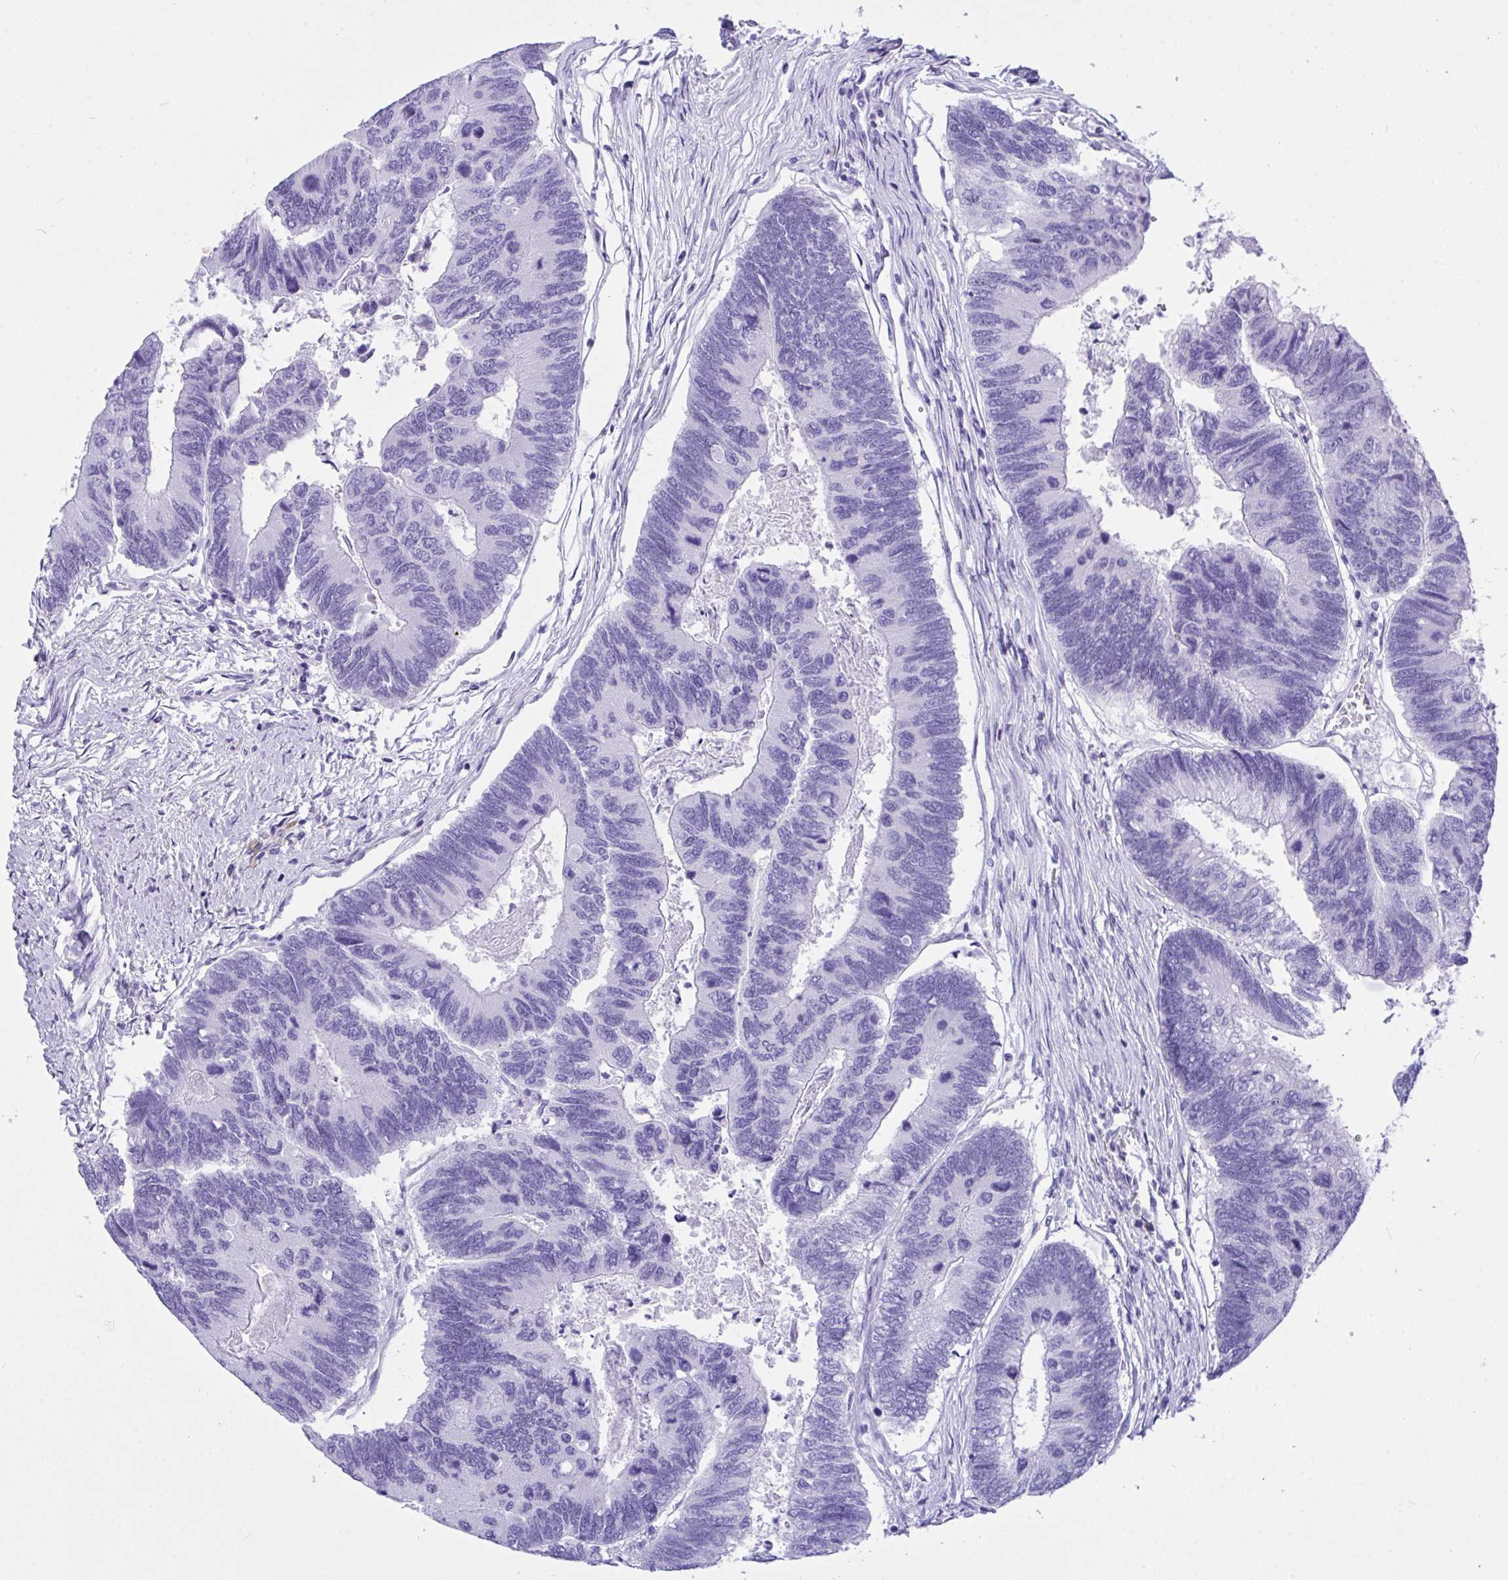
{"staining": {"intensity": "negative", "quantity": "none", "location": "none"}, "tissue": "colorectal cancer", "cell_type": "Tumor cells", "image_type": "cancer", "snomed": [{"axis": "morphology", "description": "Adenocarcinoma, NOS"}, {"axis": "topography", "description": "Colon"}], "caption": "IHC photomicrograph of human colorectal adenocarcinoma stained for a protein (brown), which reveals no expression in tumor cells. (DAB IHC, high magnification).", "gene": "BEST4", "patient": {"sex": "female", "age": 67}}